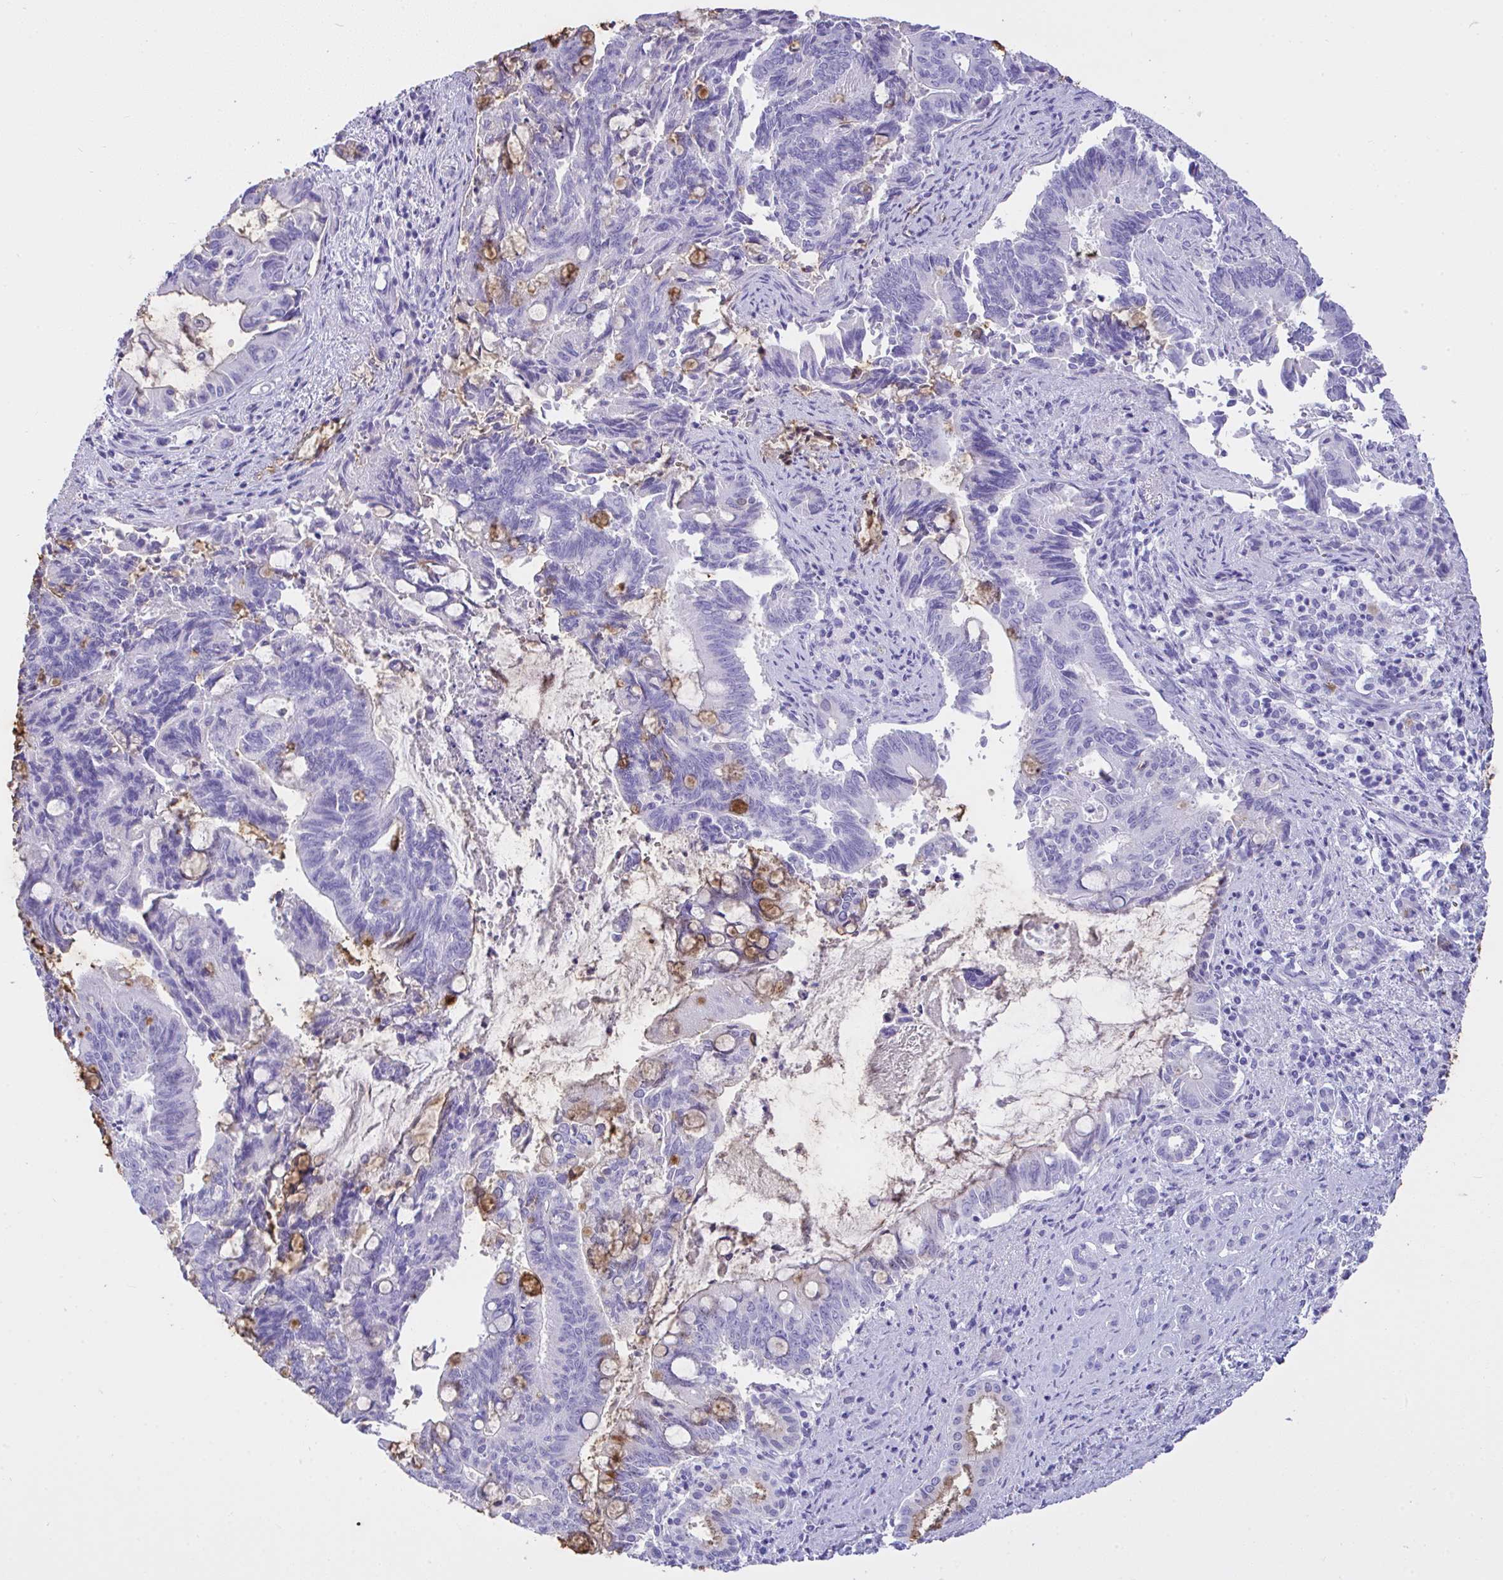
{"staining": {"intensity": "moderate", "quantity": "<25%", "location": "cytoplasmic/membranous"}, "tissue": "pancreatic cancer", "cell_type": "Tumor cells", "image_type": "cancer", "snomed": [{"axis": "morphology", "description": "Adenocarcinoma, NOS"}, {"axis": "topography", "description": "Pancreas"}], "caption": "Immunohistochemistry (IHC) of human pancreatic adenocarcinoma displays low levels of moderate cytoplasmic/membranous positivity in approximately <25% of tumor cells.", "gene": "AKR1D1", "patient": {"sex": "male", "age": 68}}